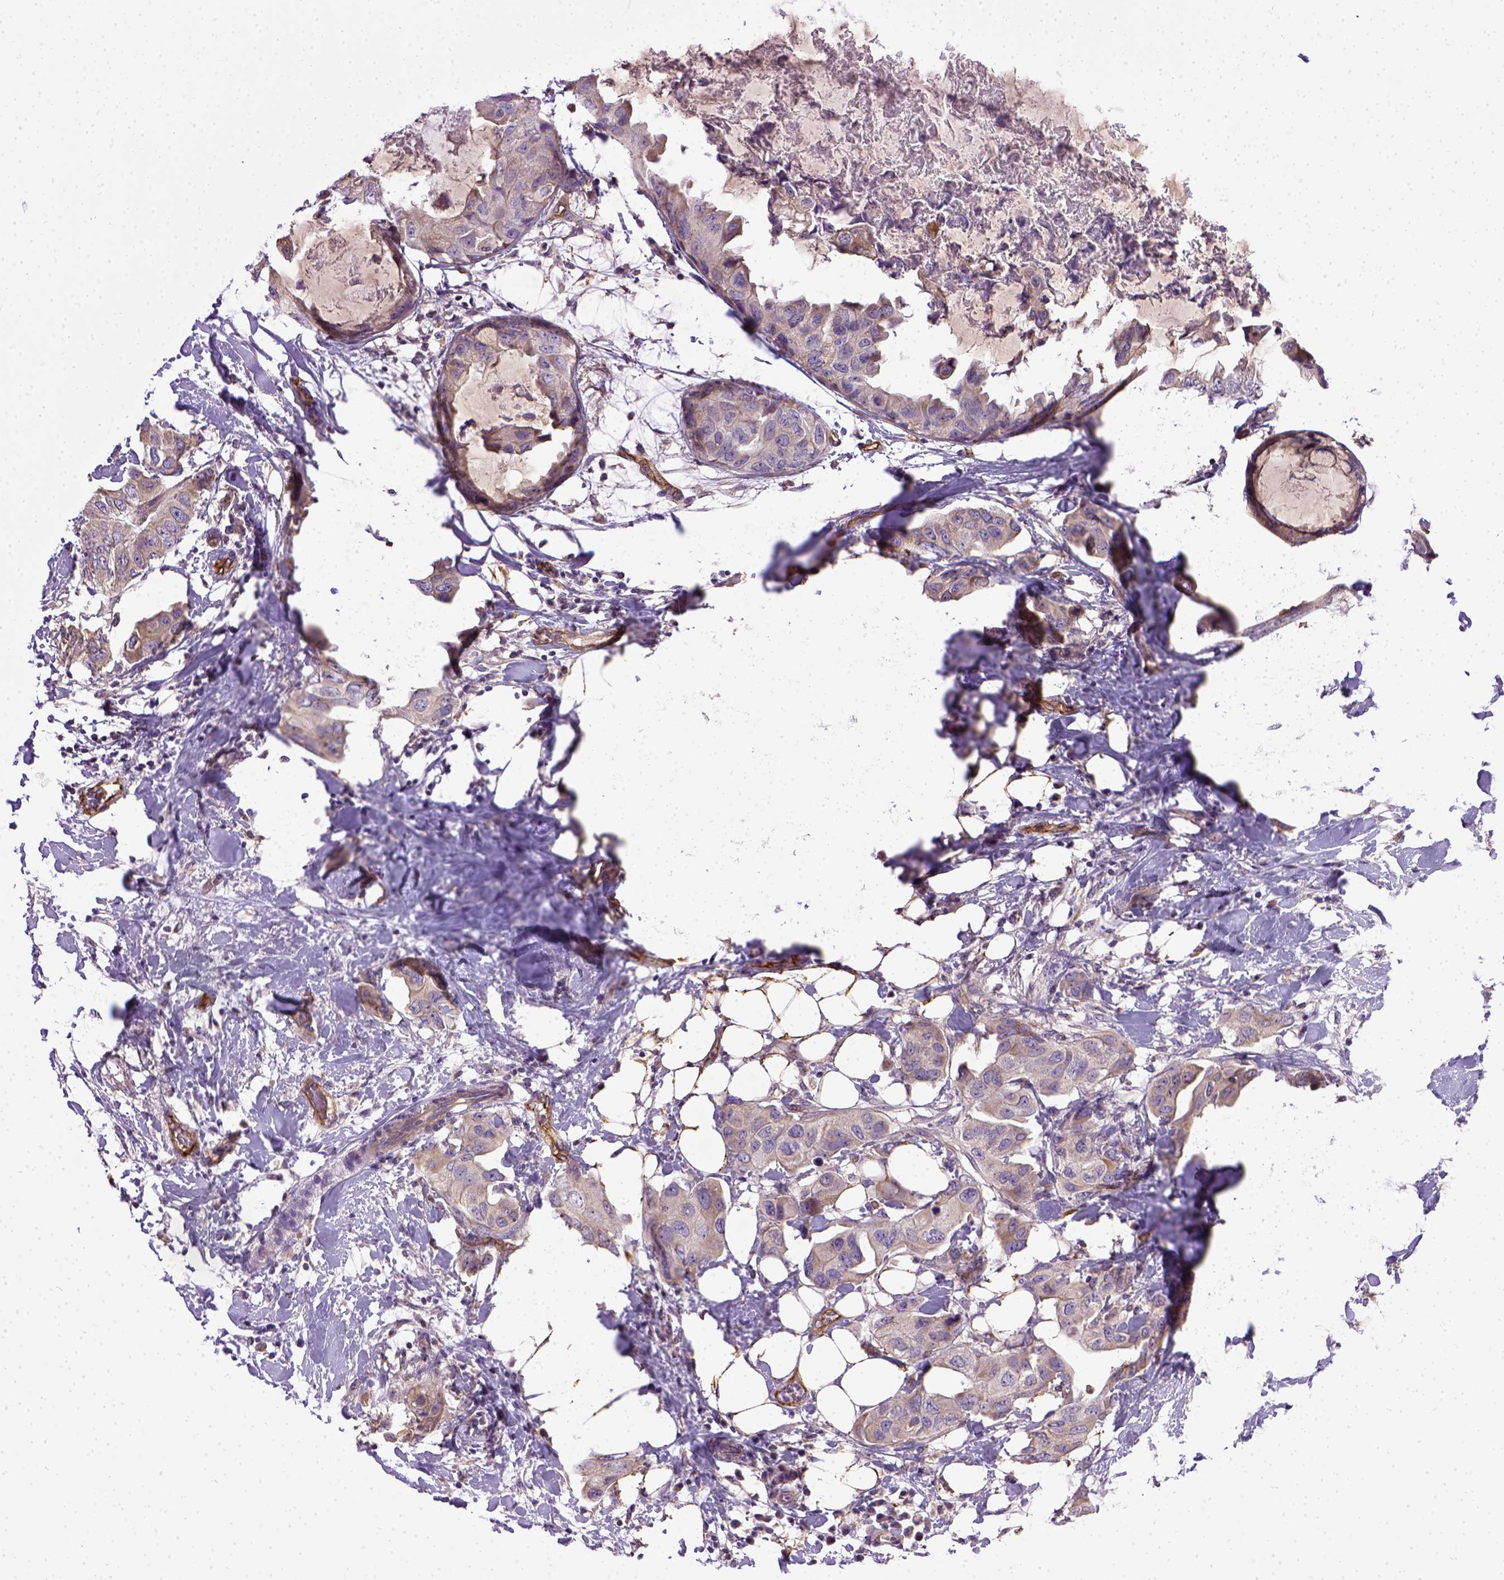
{"staining": {"intensity": "weak", "quantity": "25%-75%", "location": "cytoplasmic/membranous"}, "tissue": "breast cancer", "cell_type": "Tumor cells", "image_type": "cancer", "snomed": [{"axis": "morphology", "description": "Normal tissue, NOS"}, {"axis": "morphology", "description": "Duct carcinoma"}, {"axis": "topography", "description": "Breast"}], "caption": "Approximately 25%-75% of tumor cells in intraductal carcinoma (breast) show weak cytoplasmic/membranous protein positivity as visualized by brown immunohistochemical staining.", "gene": "ENG", "patient": {"sex": "female", "age": 40}}